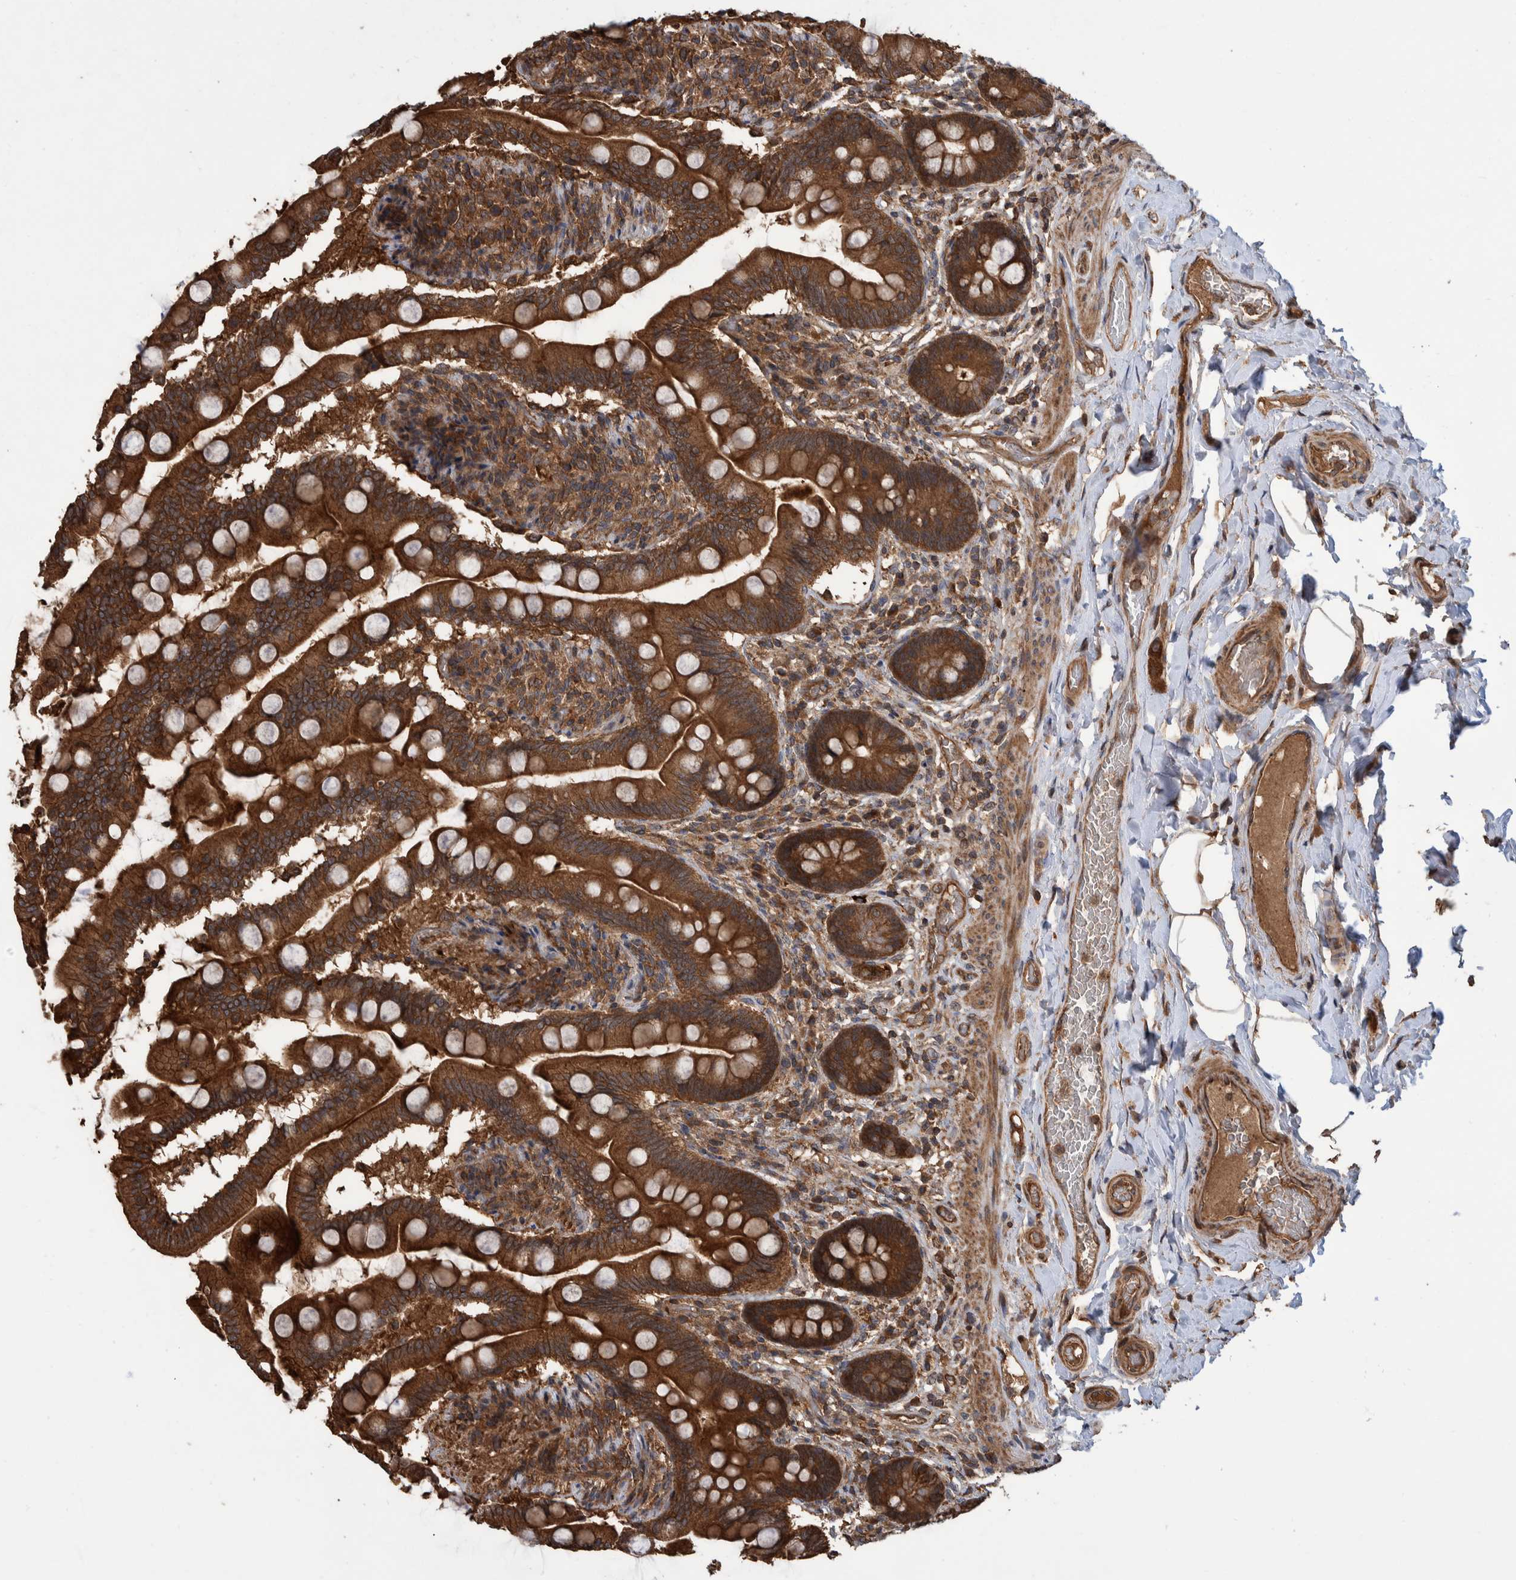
{"staining": {"intensity": "strong", "quantity": ">75%", "location": "cytoplasmic/membranous"}, "tissue": "small intestine", "cell_type": "Glandular cells", "image_type": "normal", "snomed": [{"axis": "morphology", "description": "Normal tissue, NOS"}, {"axis": "topography", "description": "Small intestine"}], "caption": "Protein staining of unremarkable small intestine demonstrates strong cytoplasmic/membranous positivity in about >75% of glandular cells.", "gene": "VBP1", "patient": {"sex": "female", "age": 56}}